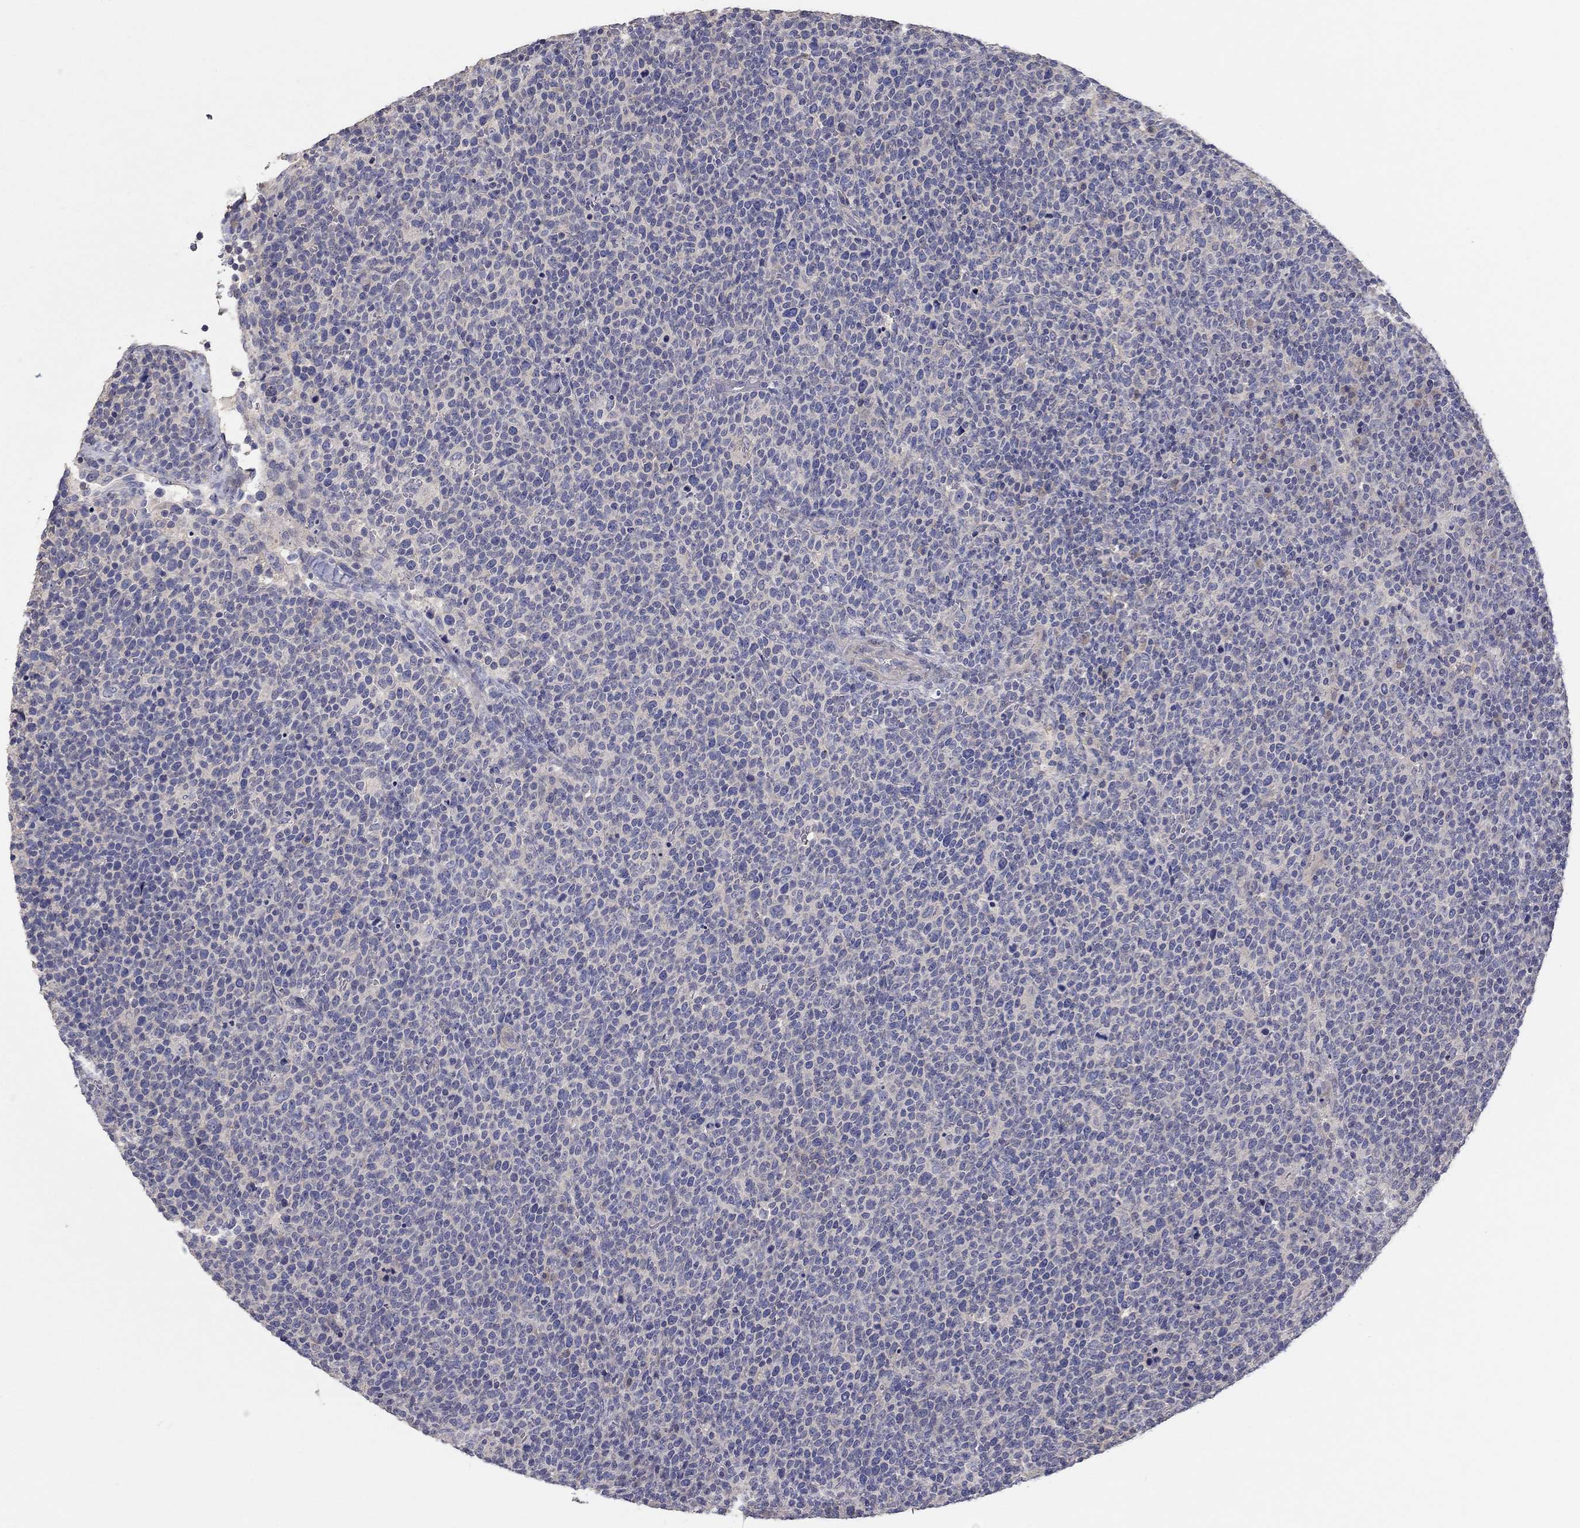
{"staining": {"intensity": "negative", "quantity": "none", "location": "none"}, "tissue": "lymphoma", "cell_type": "Tumor cells", "image_type": "cancer", "snomed": [{"axis": "morphology", "description": "Malignant lymphoma, non-Hodgkin's type, High grade"}, {"axis": "topography", "description": "Lymph node"}], "caption": "Immunohistochemistry (IHC) photomicrograph of neoplastic tissue: human high-grade malignant lymphoma, non-Hodgkin's type stained with DAB (3,3'-diaminobenzidine) exhibits no significant protein positivity in tumor cells.", "gene": "DOCK3", "patient": {"sex": "male", "age": 61}}